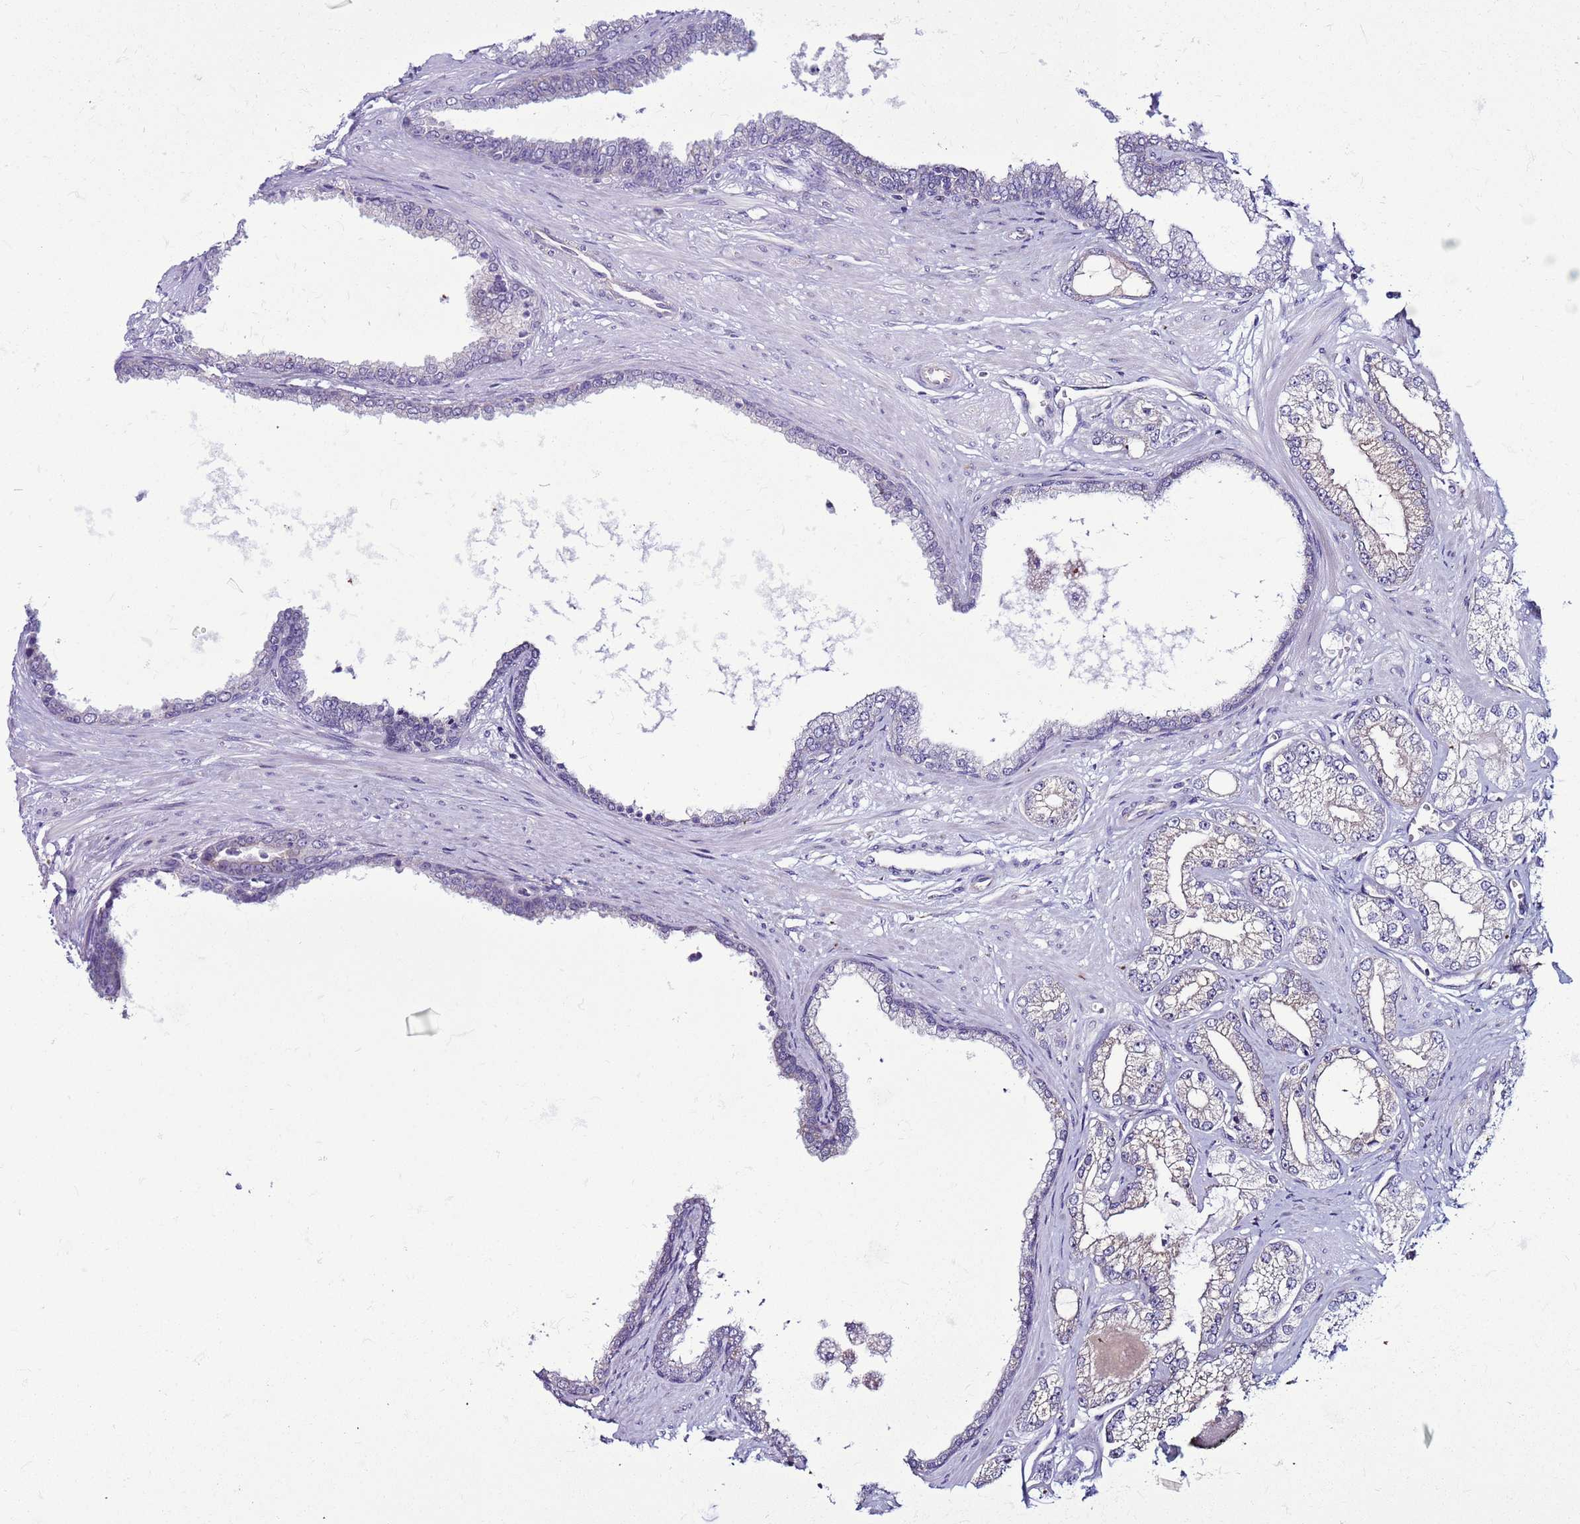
{"staining": {"intensity": "negative", "quantity": "none", "location": "none"}, "tissue": "prostate cancer", "cell_type": "Tumor cells", "image_type": "cancer", "snomed": [{"axis": "morphology", "description": "Adenocarcinoma, Low grade"}, {"axis": "topography", "description": "Prostate"}], "caption": "Prostate adenocarcinoma (low-grade) stained for a protein using IHC reveals no staining tumor cells.", "gene": "NCALD", "patient": {"sex": "male", "age": 64}}